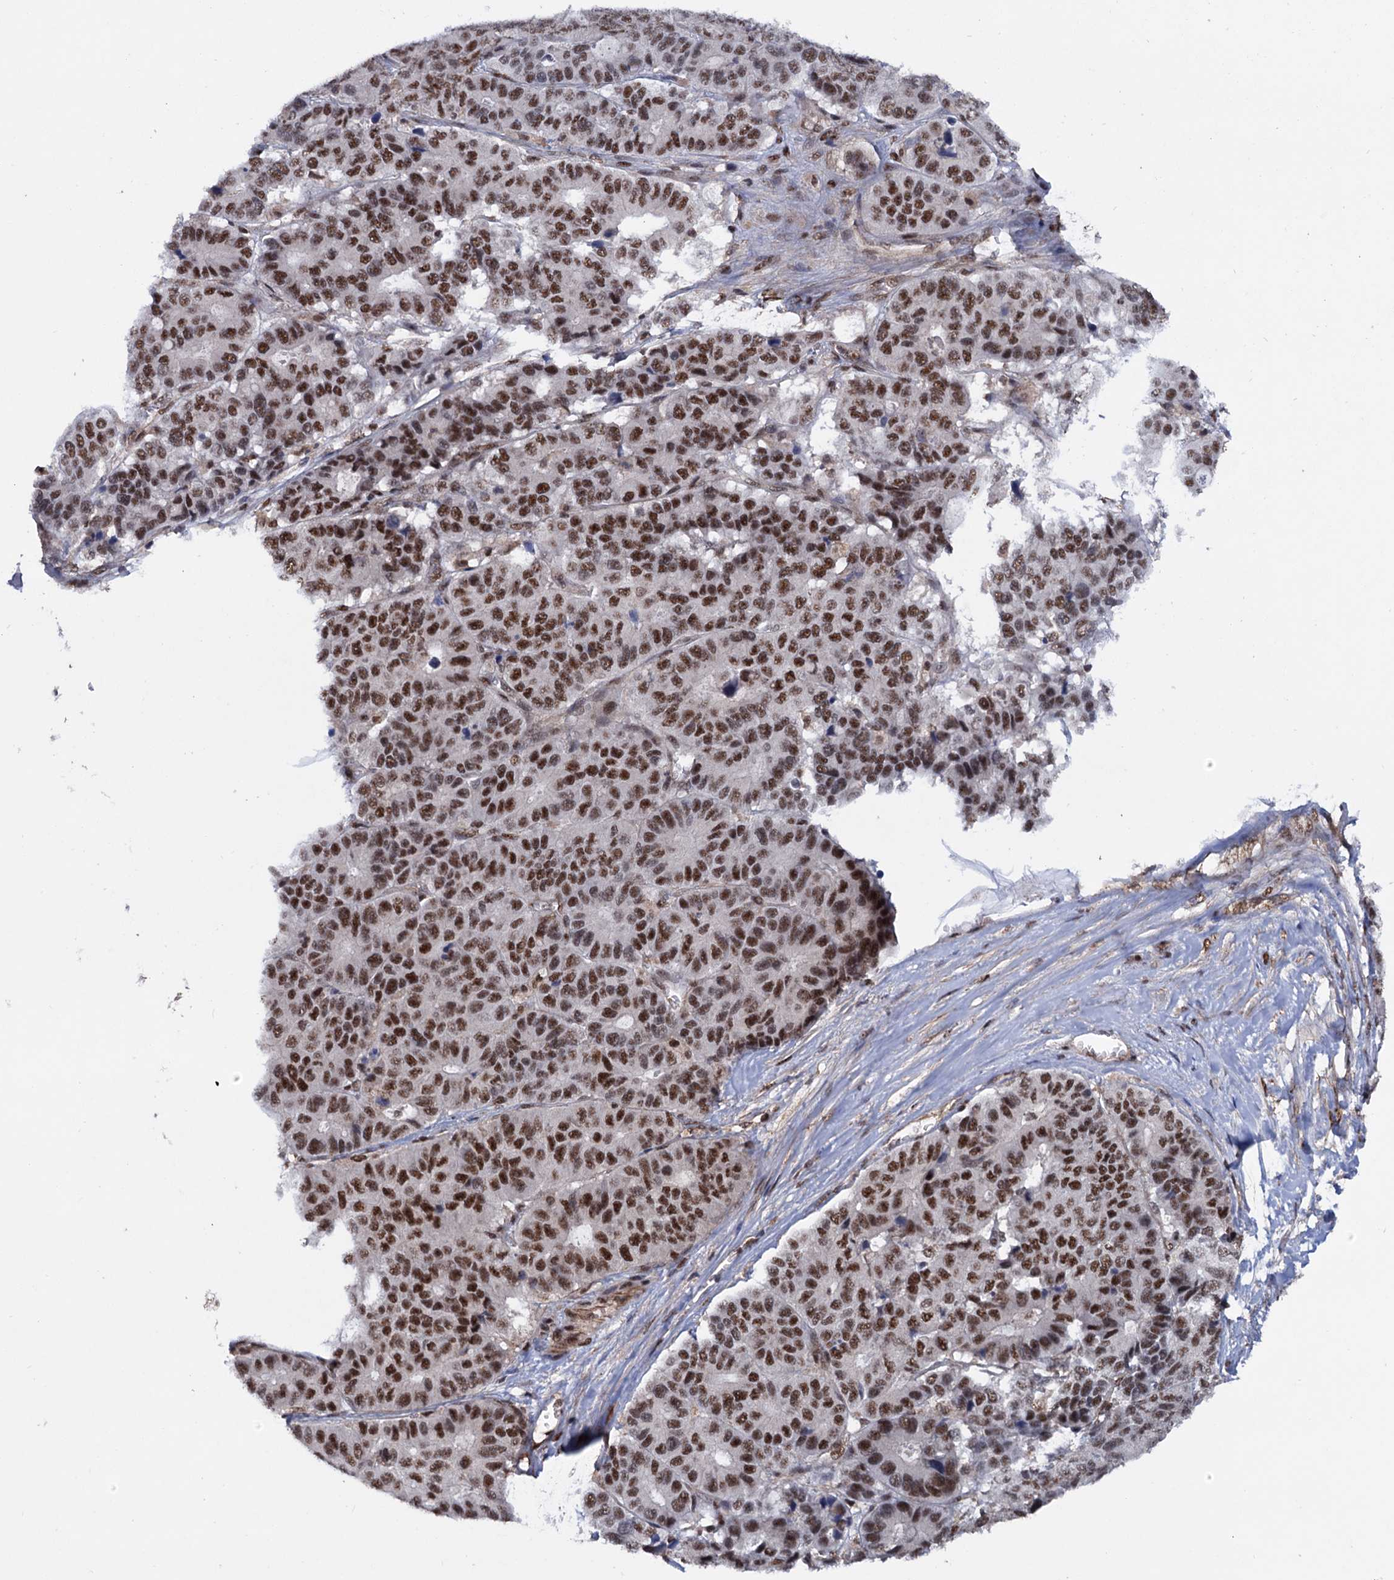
{"staining": {"intensity": "strong", "quantity": ">75%", "location": "nuclear"}, "tissue": "pancreatic cancer", "cell_type": "Tumor cells", "image_type": "cancer", "snomed": [{"axis": "morphology", "description": "Adenocarcinoma, NOS"}, {"axis": "topography", "description": "Pancreas"}], "caption": "The immunohistochemical stain labels strong nuclear staining in tumor cells of pancreatic cancer (adenocarcinoma) tissue.", "gene": "TBC1D12", "patient": {"sex": "male", "age": 50}}